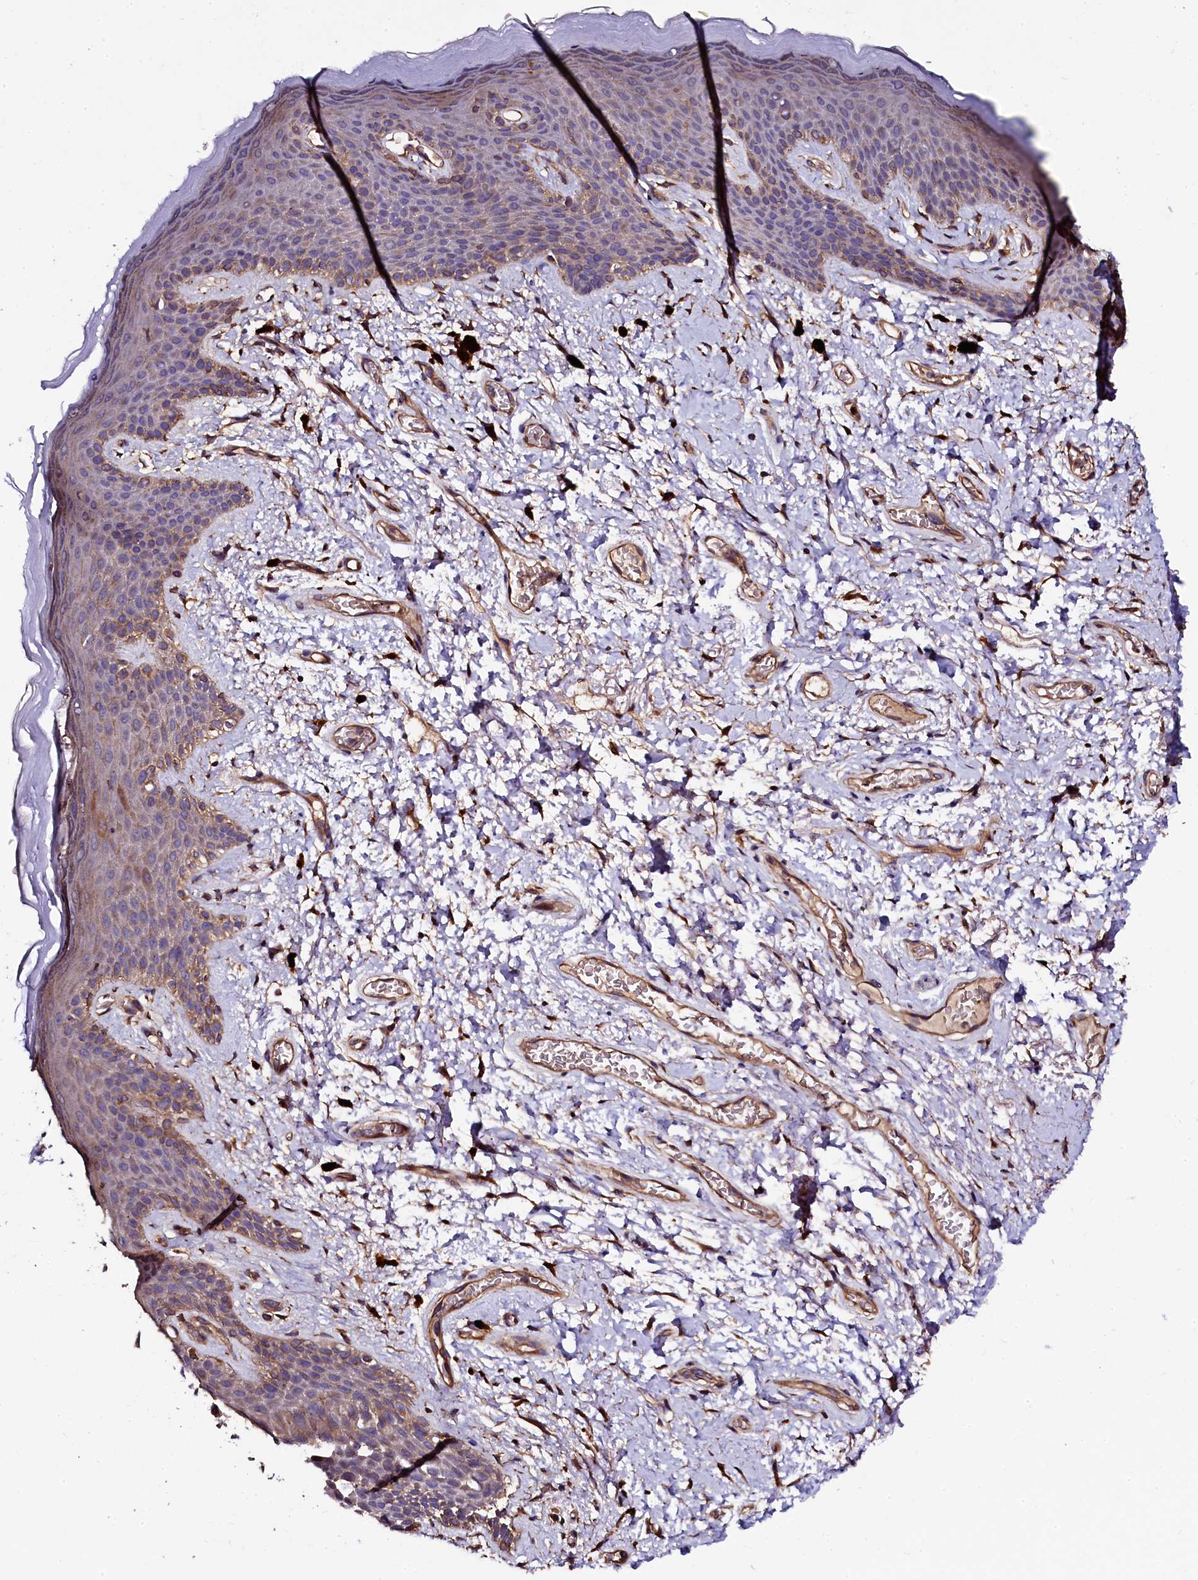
{"staining": {"intensity": "weak", "quantity": "<25%", "location": "cytoplasmic/membranous"}, "tissue": "skin", "cell_type": "Epidermal cells", "image_type": "normal", "snomed": [{"axis": "morphology", "description": "Normal tissue, NOS"}, {"axis": "topography", "description": "Anal"}], "caption": "Protein analysis of unremarkable skin shows no significant positivity in epidermal cells. (DAB (3,3'-diaminobenzidine) immunohistochemistry, high magnification).", "gene": "APPL2", "patient": {"sex": "female", "age": 46}}